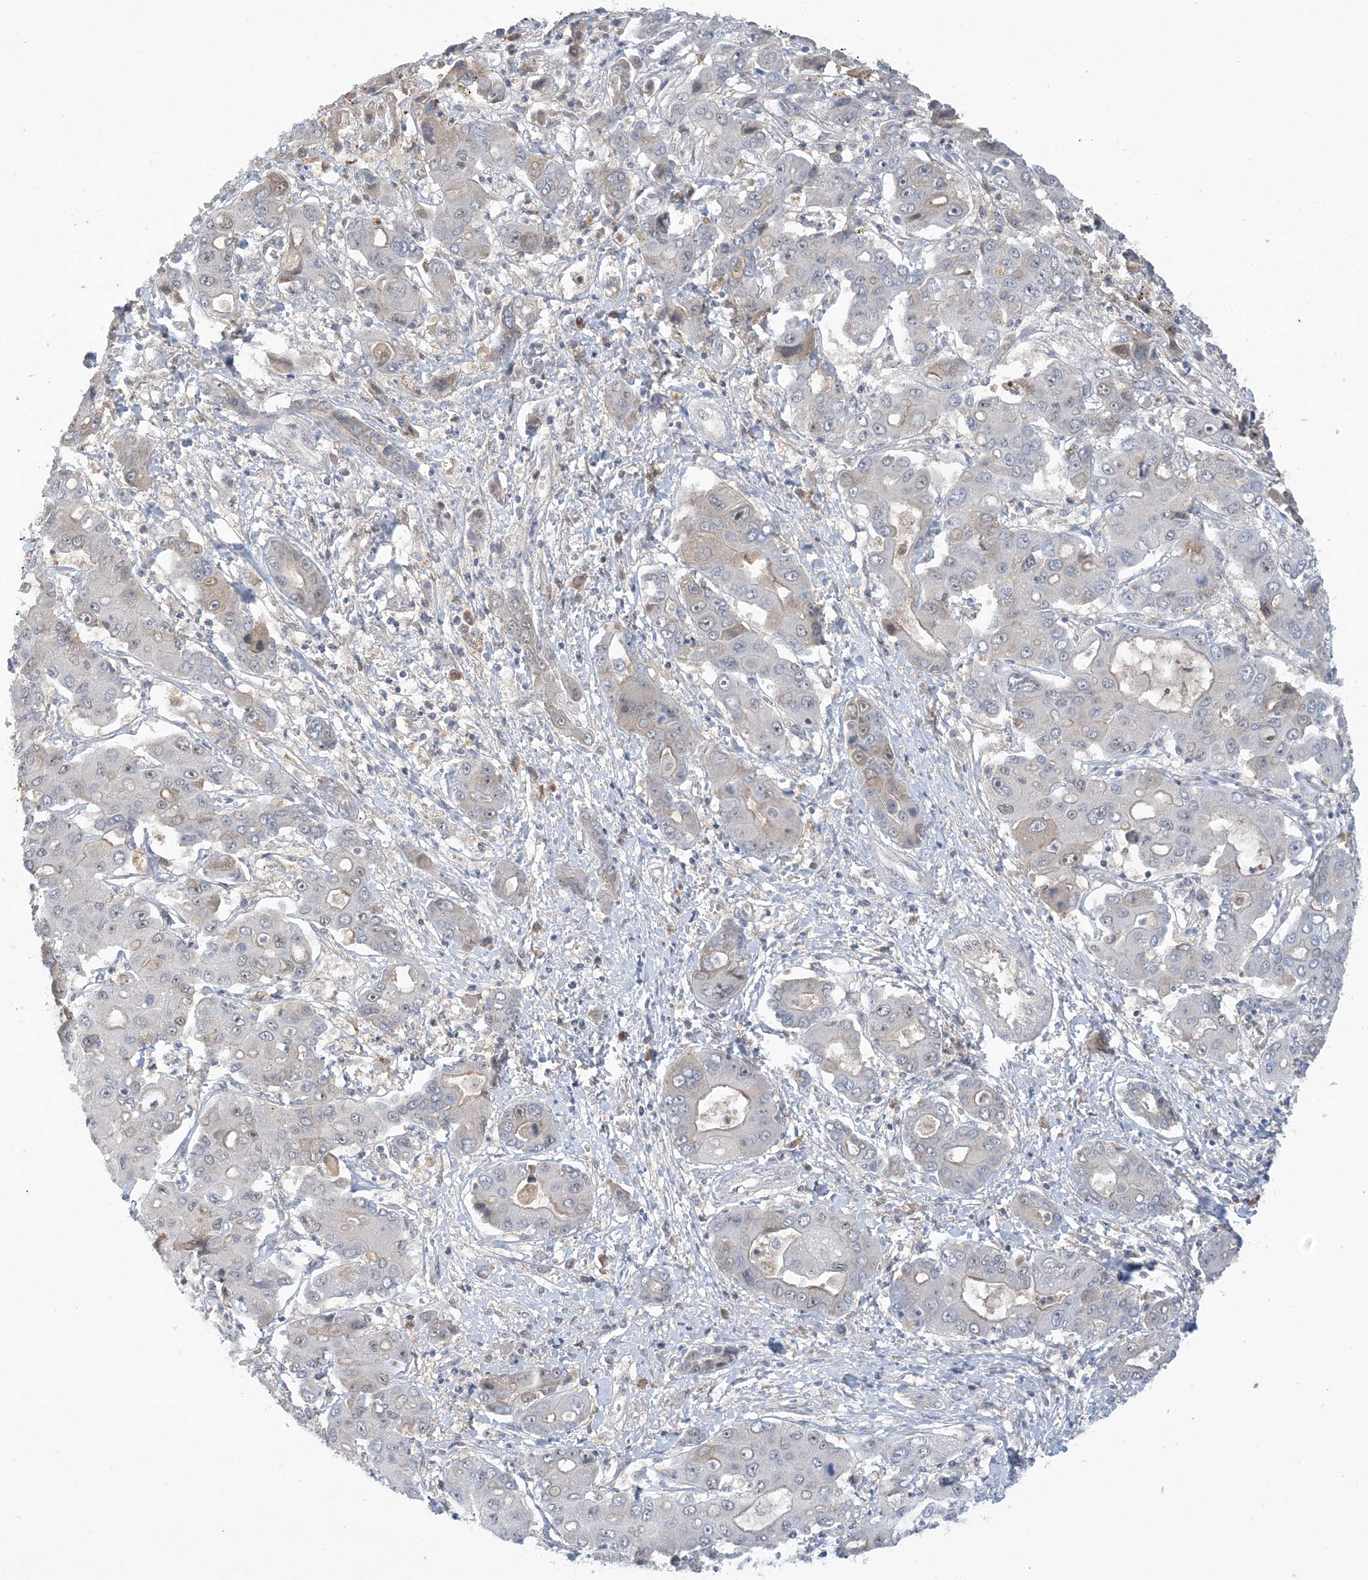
{"staining": {"intensity": "negative", "quantity": "none", "location": "none"}, "tissue": "liver cancer", "cell_type": "Tumor cells", "image_type": "cancer", "snomed": [{"axis": "morphology", "description": "Cholangiocarcinoma"}, {"axis": "topography", "description": "Liver"}], "caption": "Immunohistochemistry histopathology image of liver cancer (cholangiocarcinoma) stained for a protein (brown), which displays no staining in tumor cells. The staining is performed using DAB (3,3'-diaminobenzidine) brown chromogen with nuclei counter-stained in using hematoxylin.", "gene": "UBE2E1", "patient": {"sex": "male", "age": 67}}